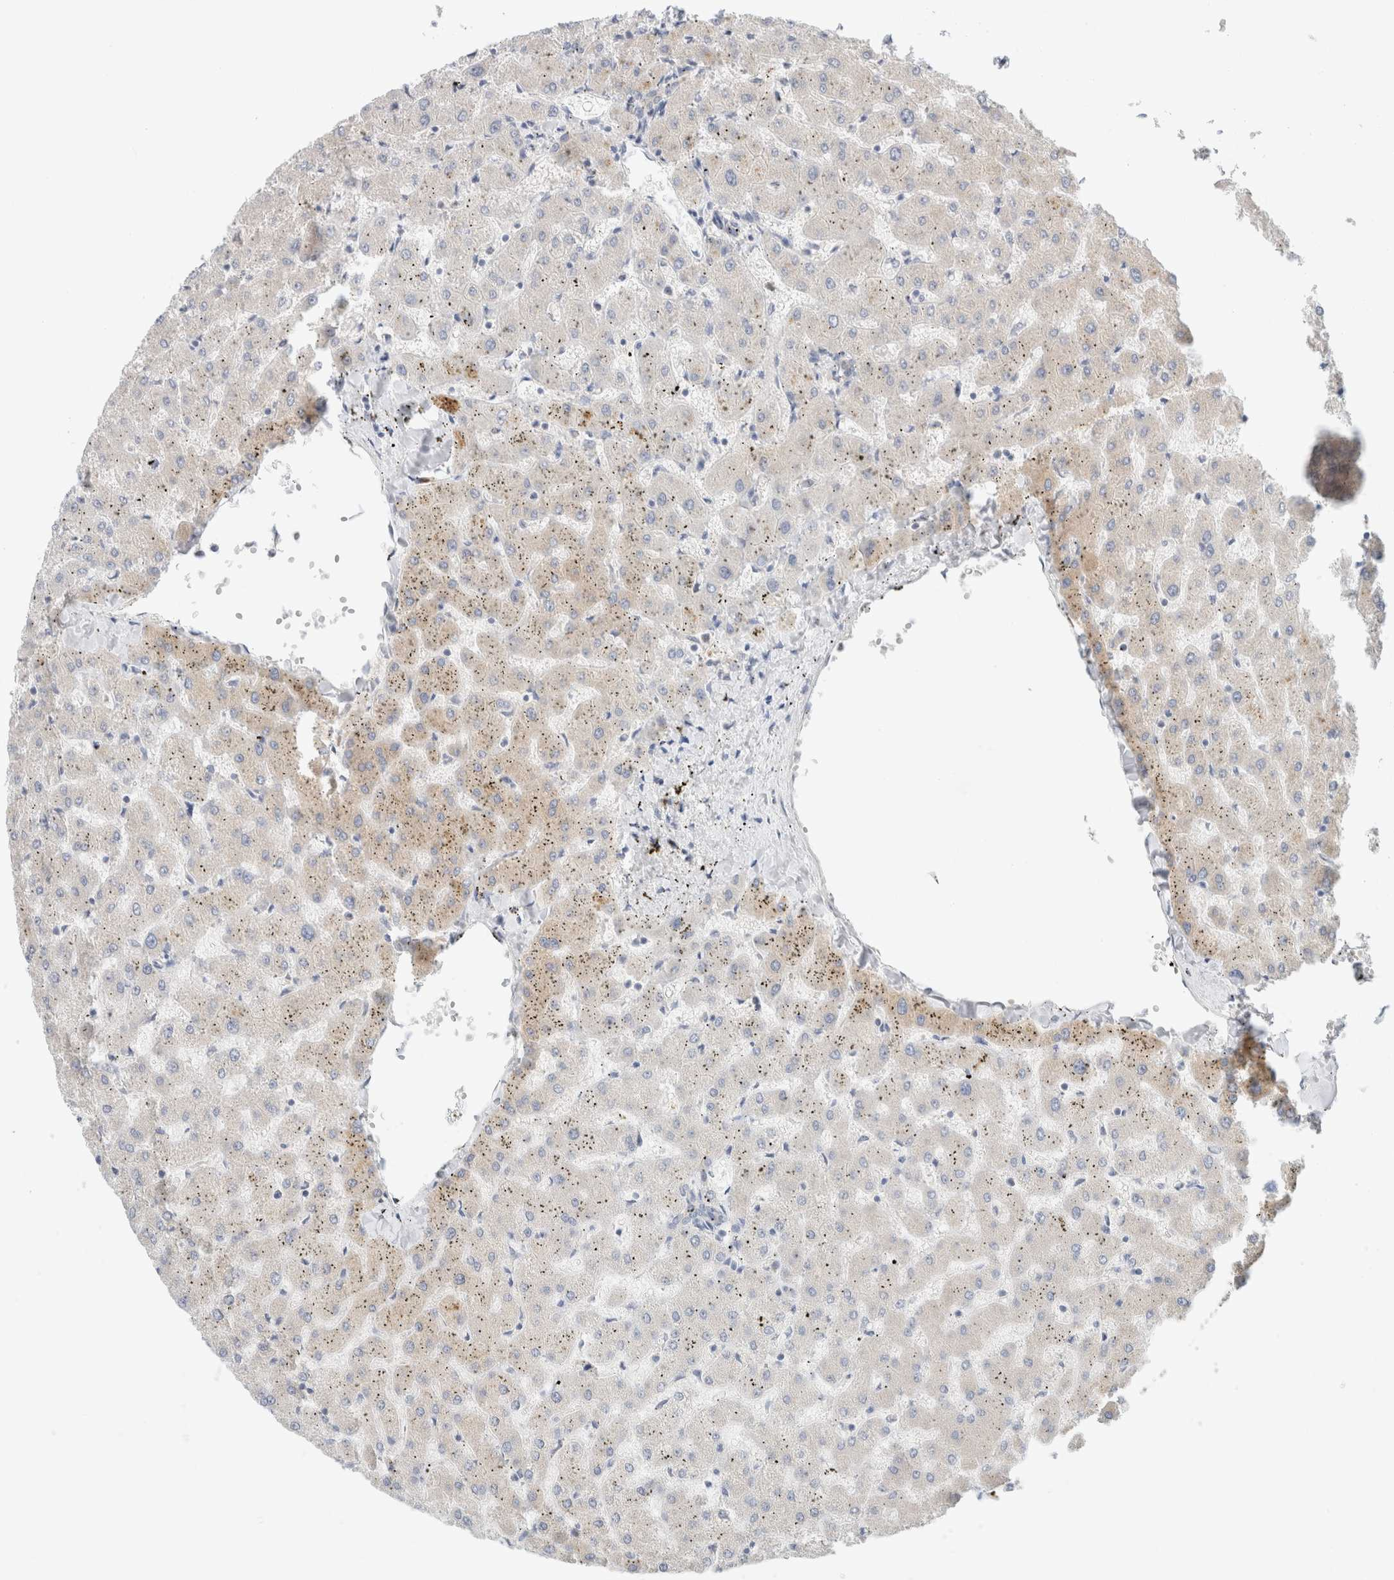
{"staining": {"intensity": "negative", "quantity": "none", "location": "none"}, "tissue": "liver", "cell_type": "Cholangiocytes", "image_type": "normal", "snomed": [{"axis": "morphology", "description": "Normal tissue, NOS"}, {"axis": "topography", "description": "Liver"}], "caption": "This is a histopathology image of immunohistochemistry (IHC) staining of normal liver, which shows no staining in cholangiocytes.", "gene": "SDR16C5", "patient": {"sex": "female", "age": 63}}